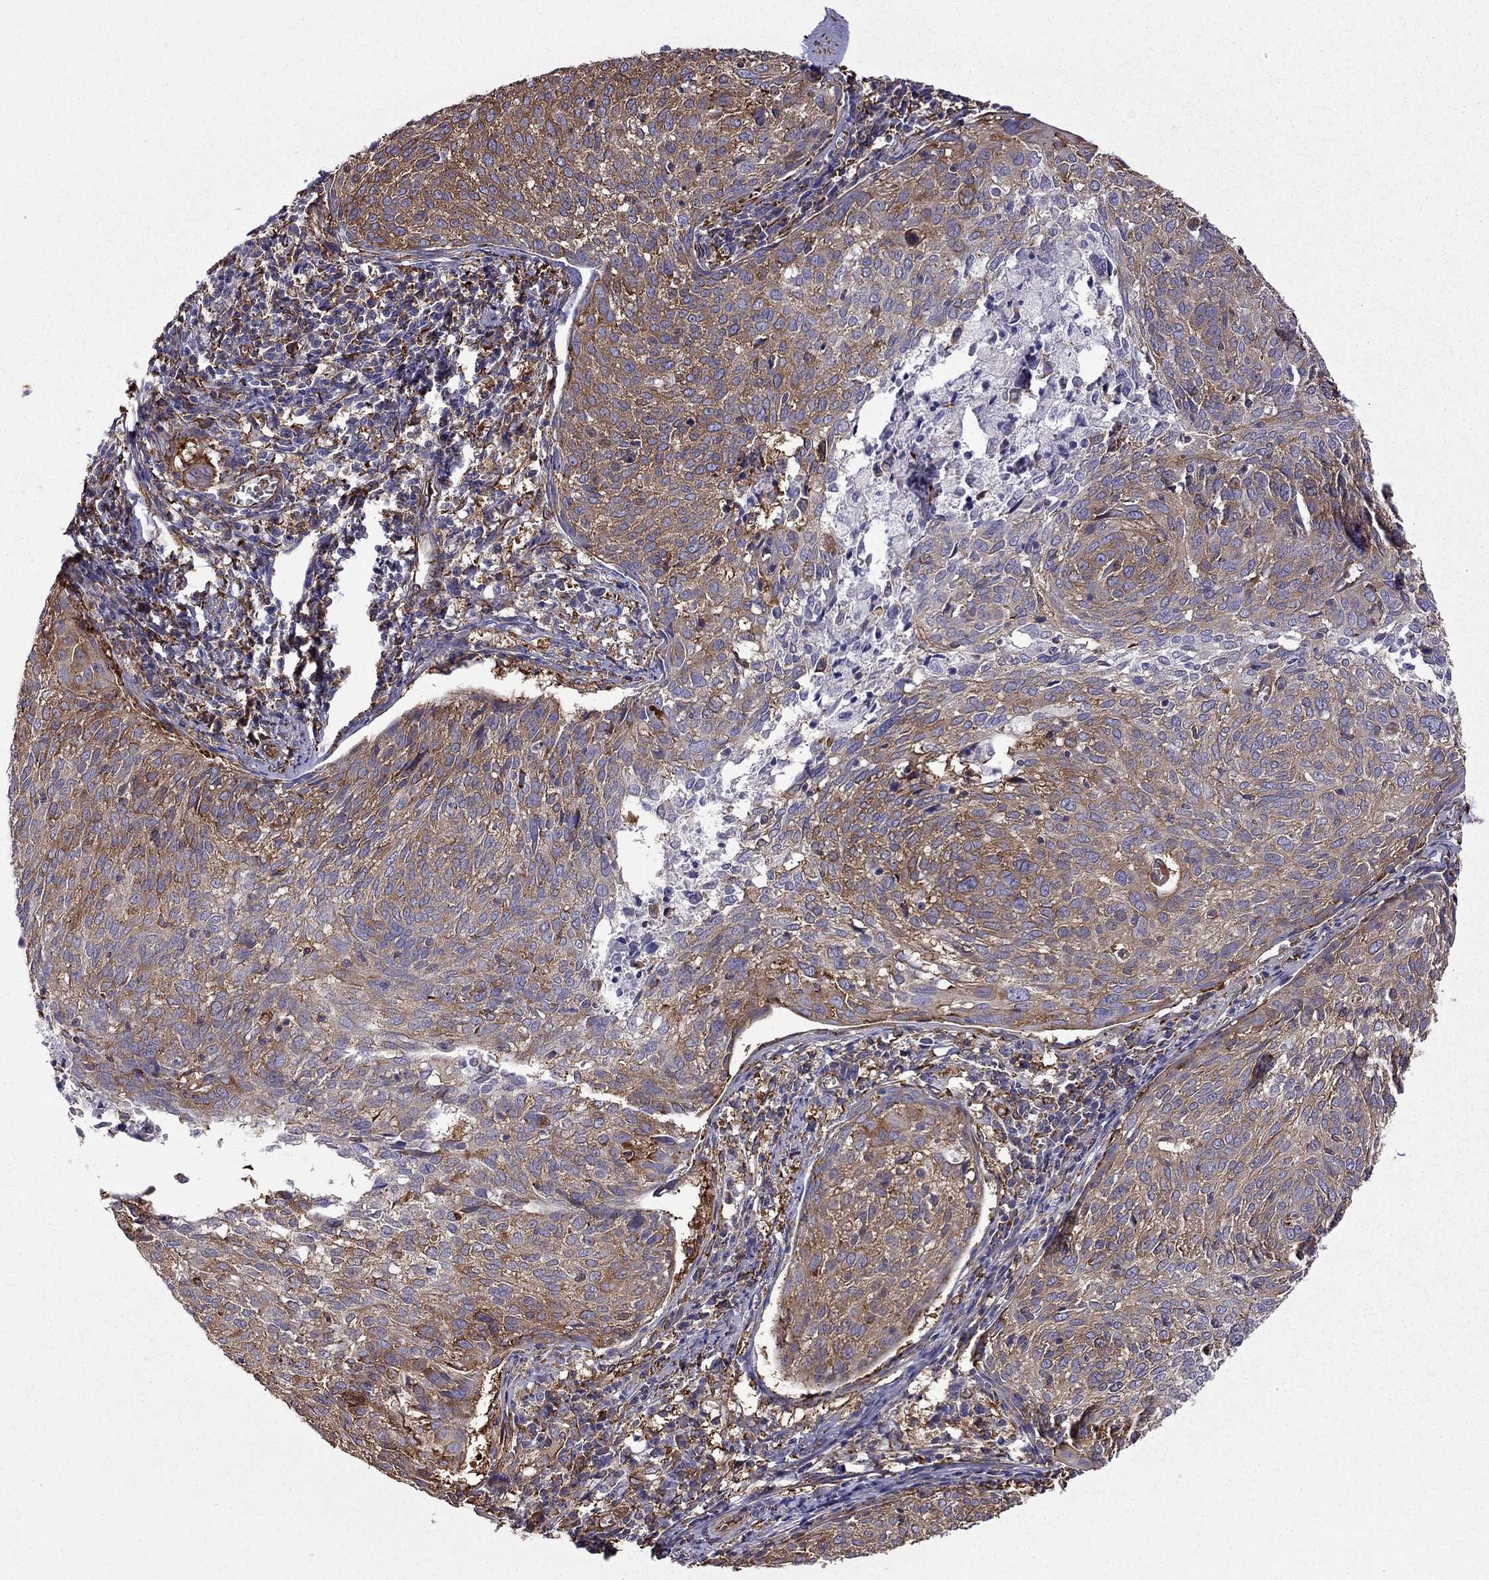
{"staining": {"intensity": "moderate", "quantity": ">75%", "location": "cytoplasmic/membranous"}, "tissue": "cervical cancer", "cell_type": "Tumor cells", "image_type": "cancer", "snomed": [{"axis": "morphology", "description": "Squamous cell carcinoma, NOS"}, {"axis": "topography", "description": "Cervix"}], "caption": "Tumor cells show medium levels of moderate cytoplasmic/membranous staining in approximately >75% of cells in human cervical cancer.", "gene": "MAP4", "patient": {"sex": "female", "age": 39}}